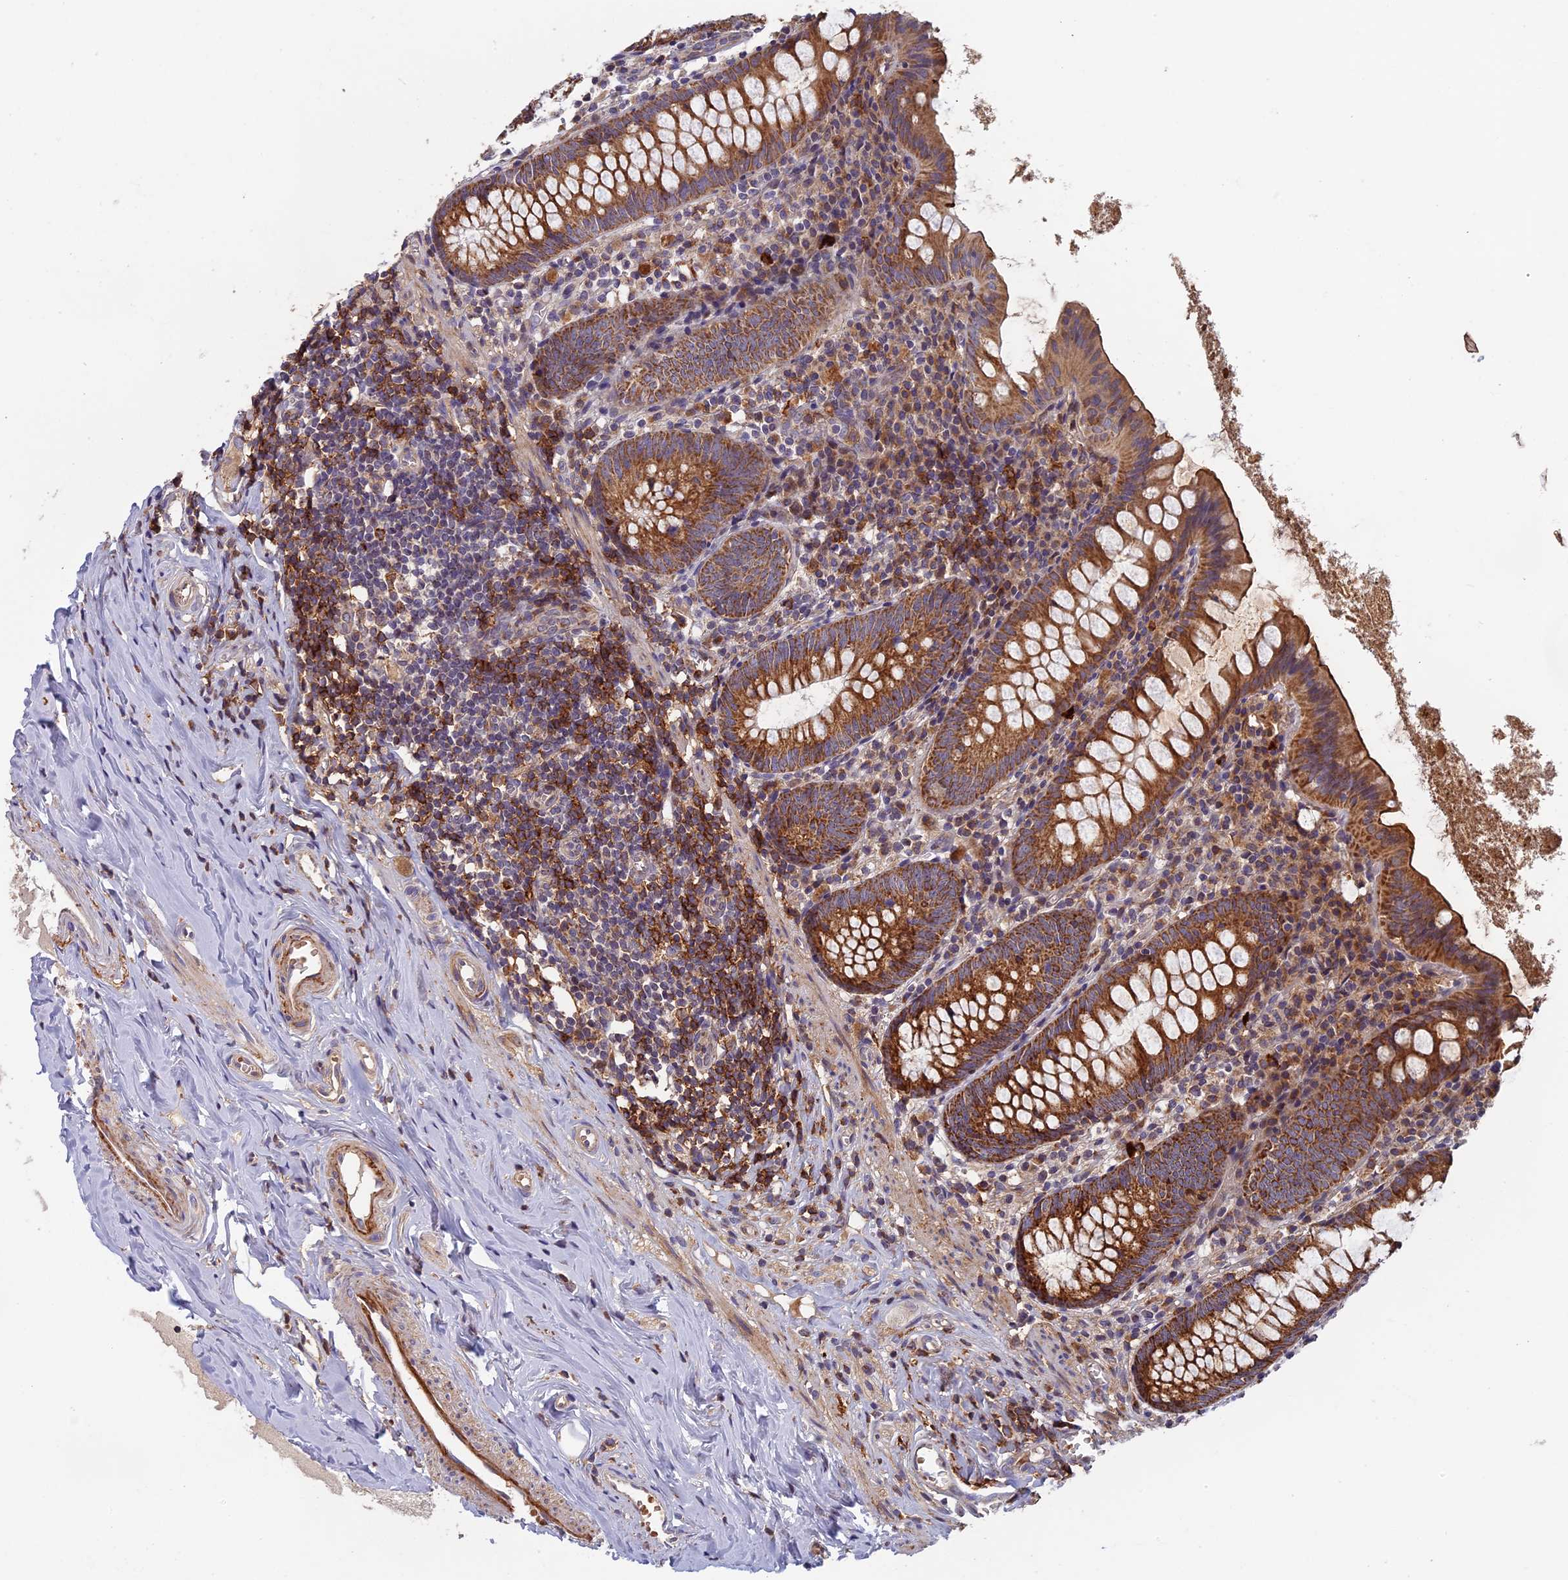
{"staining": {"intensity": "strong", "quantity": ">75%", "location": "cytoplasmic/membranous"}, "tissue": "appendix", "cell_type": "Glandular cells", "image_type": "normal", "snomed": [{"axis": "morphology", "description": "Normal tissue, NOS"}, {"axis": "topography", "description": "Appendix"}], "caption": "High-magnification brightfield microscopy of benign appendix stained with DAB (brown) and counterstained with hematoxylin (blue). glandular cells exhibit strong cytoplasmic/membranous staining is identified in approximately>75% of cells. (Brightfield microscopy of DAB IHC at high magnification).", "gene": "EDAR", "patient": {"sex": "female", "age": 51}}